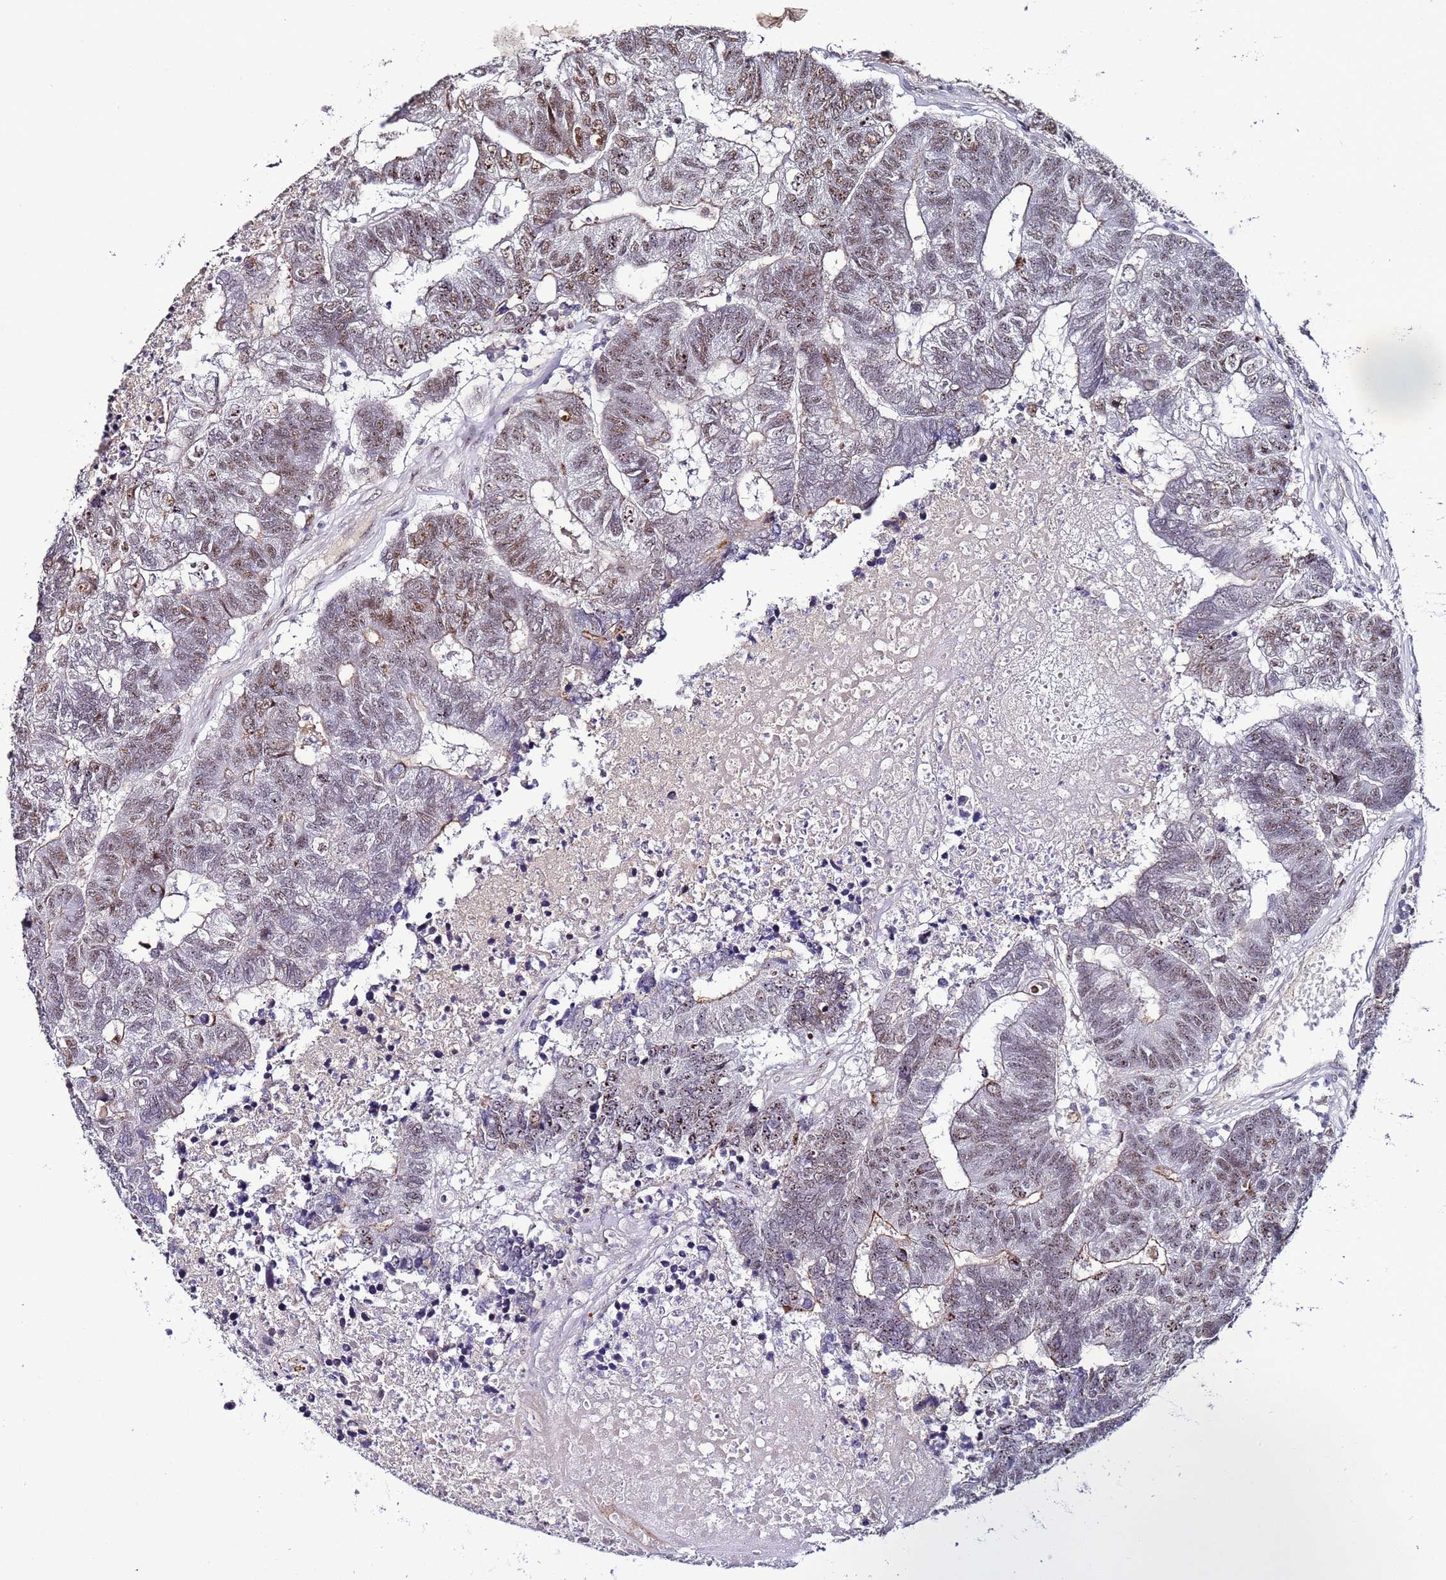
{"staining": {"intensity": "moderate", "quantity": "25%-75%", "location": "nuclear"}, "tissue": "colorectal cancer", "cell_type": "Tumor cells", "image_type": "cancer", "snomed": [{"axis": "morphology", "description": "Adenocarcinoma, NOS"}, {"axis": "topography", "description": "Colon"}], "caption": "Human colorectal cancer (adenocarcinoma) stained with a brown dye shows moderate nuclear positive staining in about 25%-75% of tumor cells.", "gene": "PSMA7", "patient": {"sex": "female", "age": 48}}